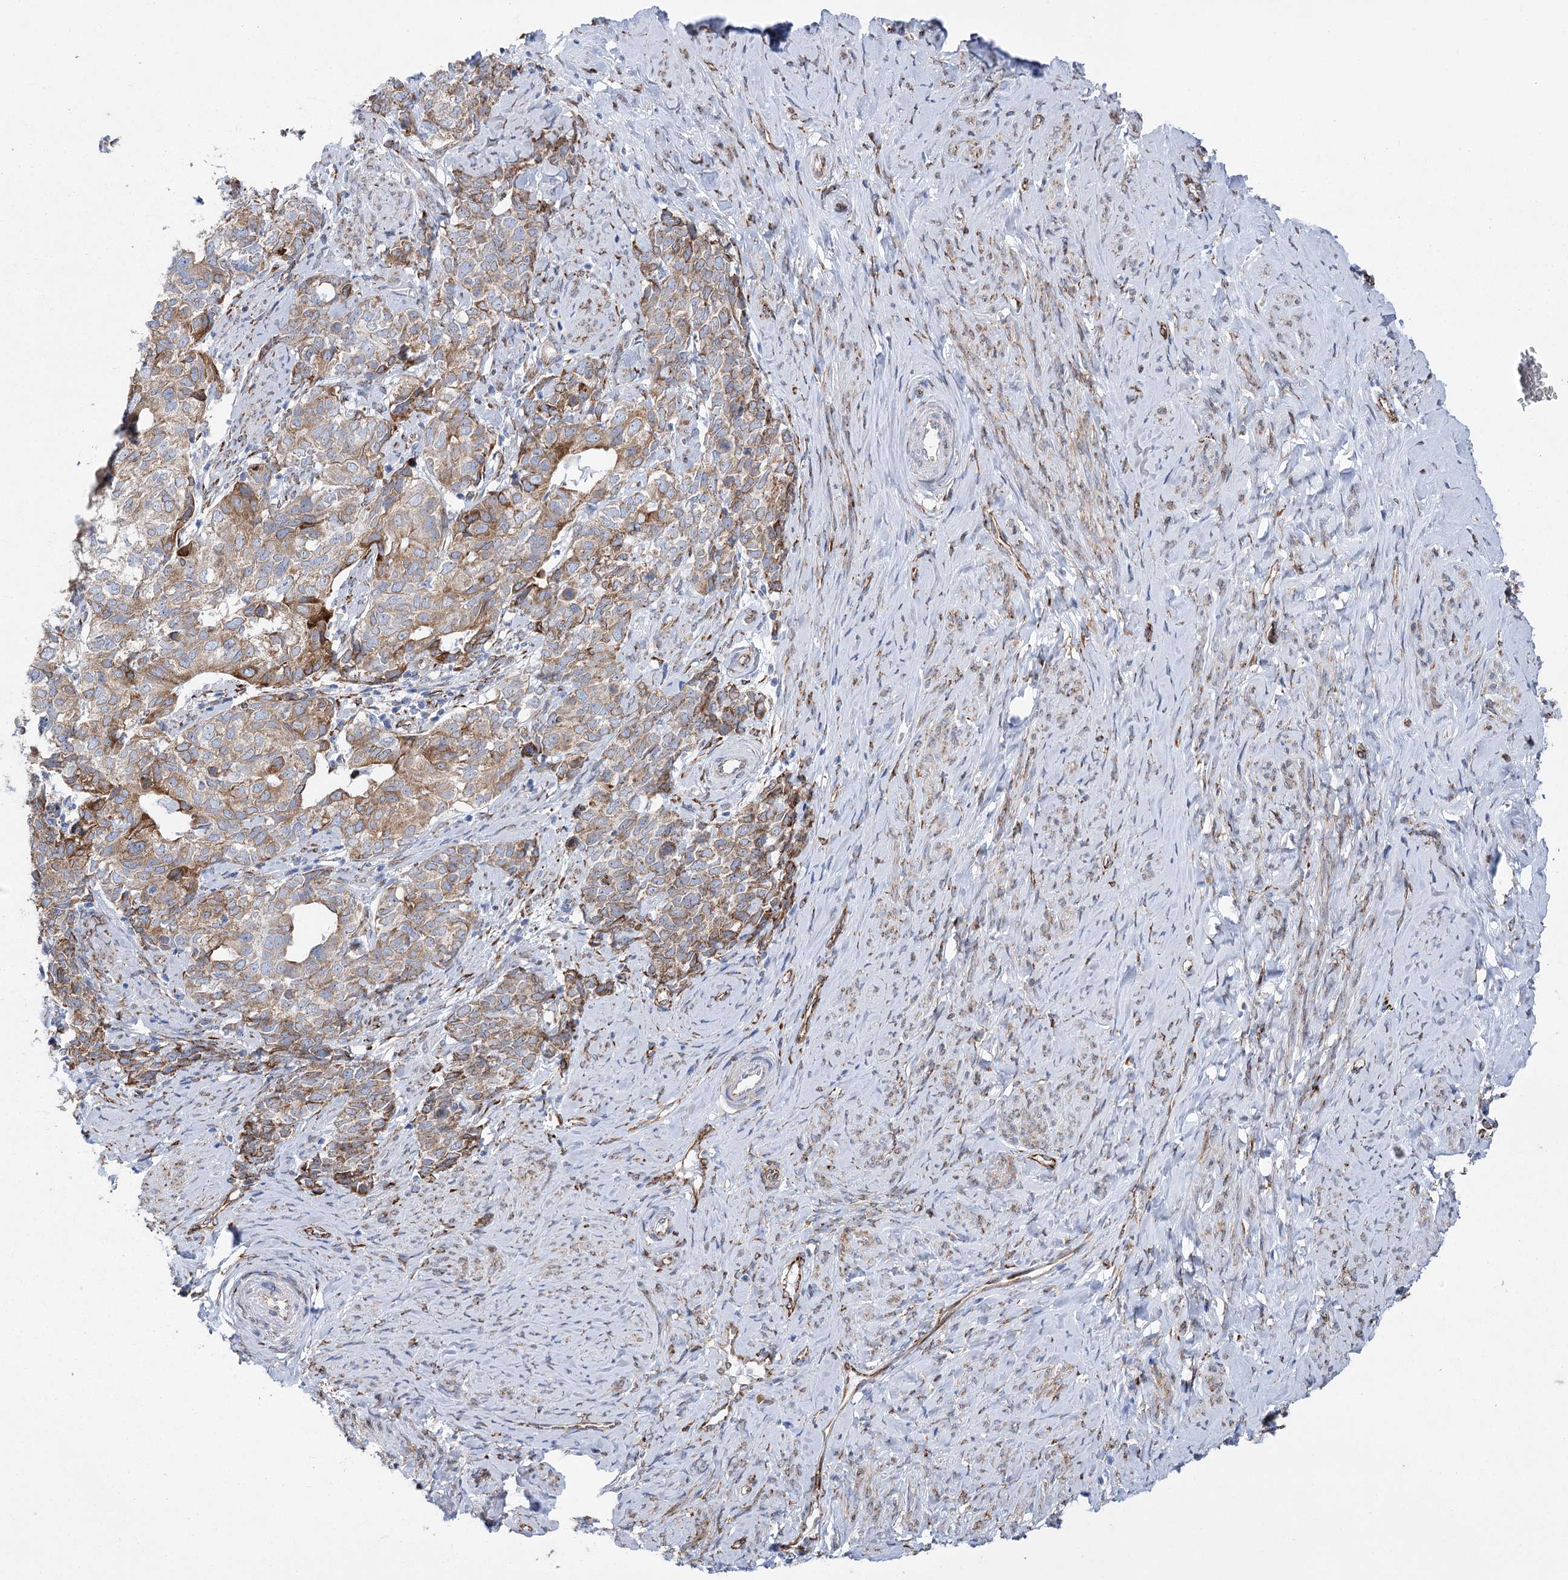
{"staining": {"intensity": "moderate", "quantity": ">75%", "location": "cytoplasmic/membranous"}, "tissue": "cervical cancer", "cell_type": "Tumor cells", "image_type": "cancer", "snomed": [{"axis": "morphology", "description": "Squamous cell carcinoma, NOS"}, {"axis": "topography", "description": "Cervix"}], "caption": "Brown immunohistochemical staining in cervical squamous cell carcinoma demonstrates moderate cytoplasmic/membranous expression in approximately >75% of tumor cells.", "gene": "YTHDC2", "patient": {"sex": "female", "age": 63}}